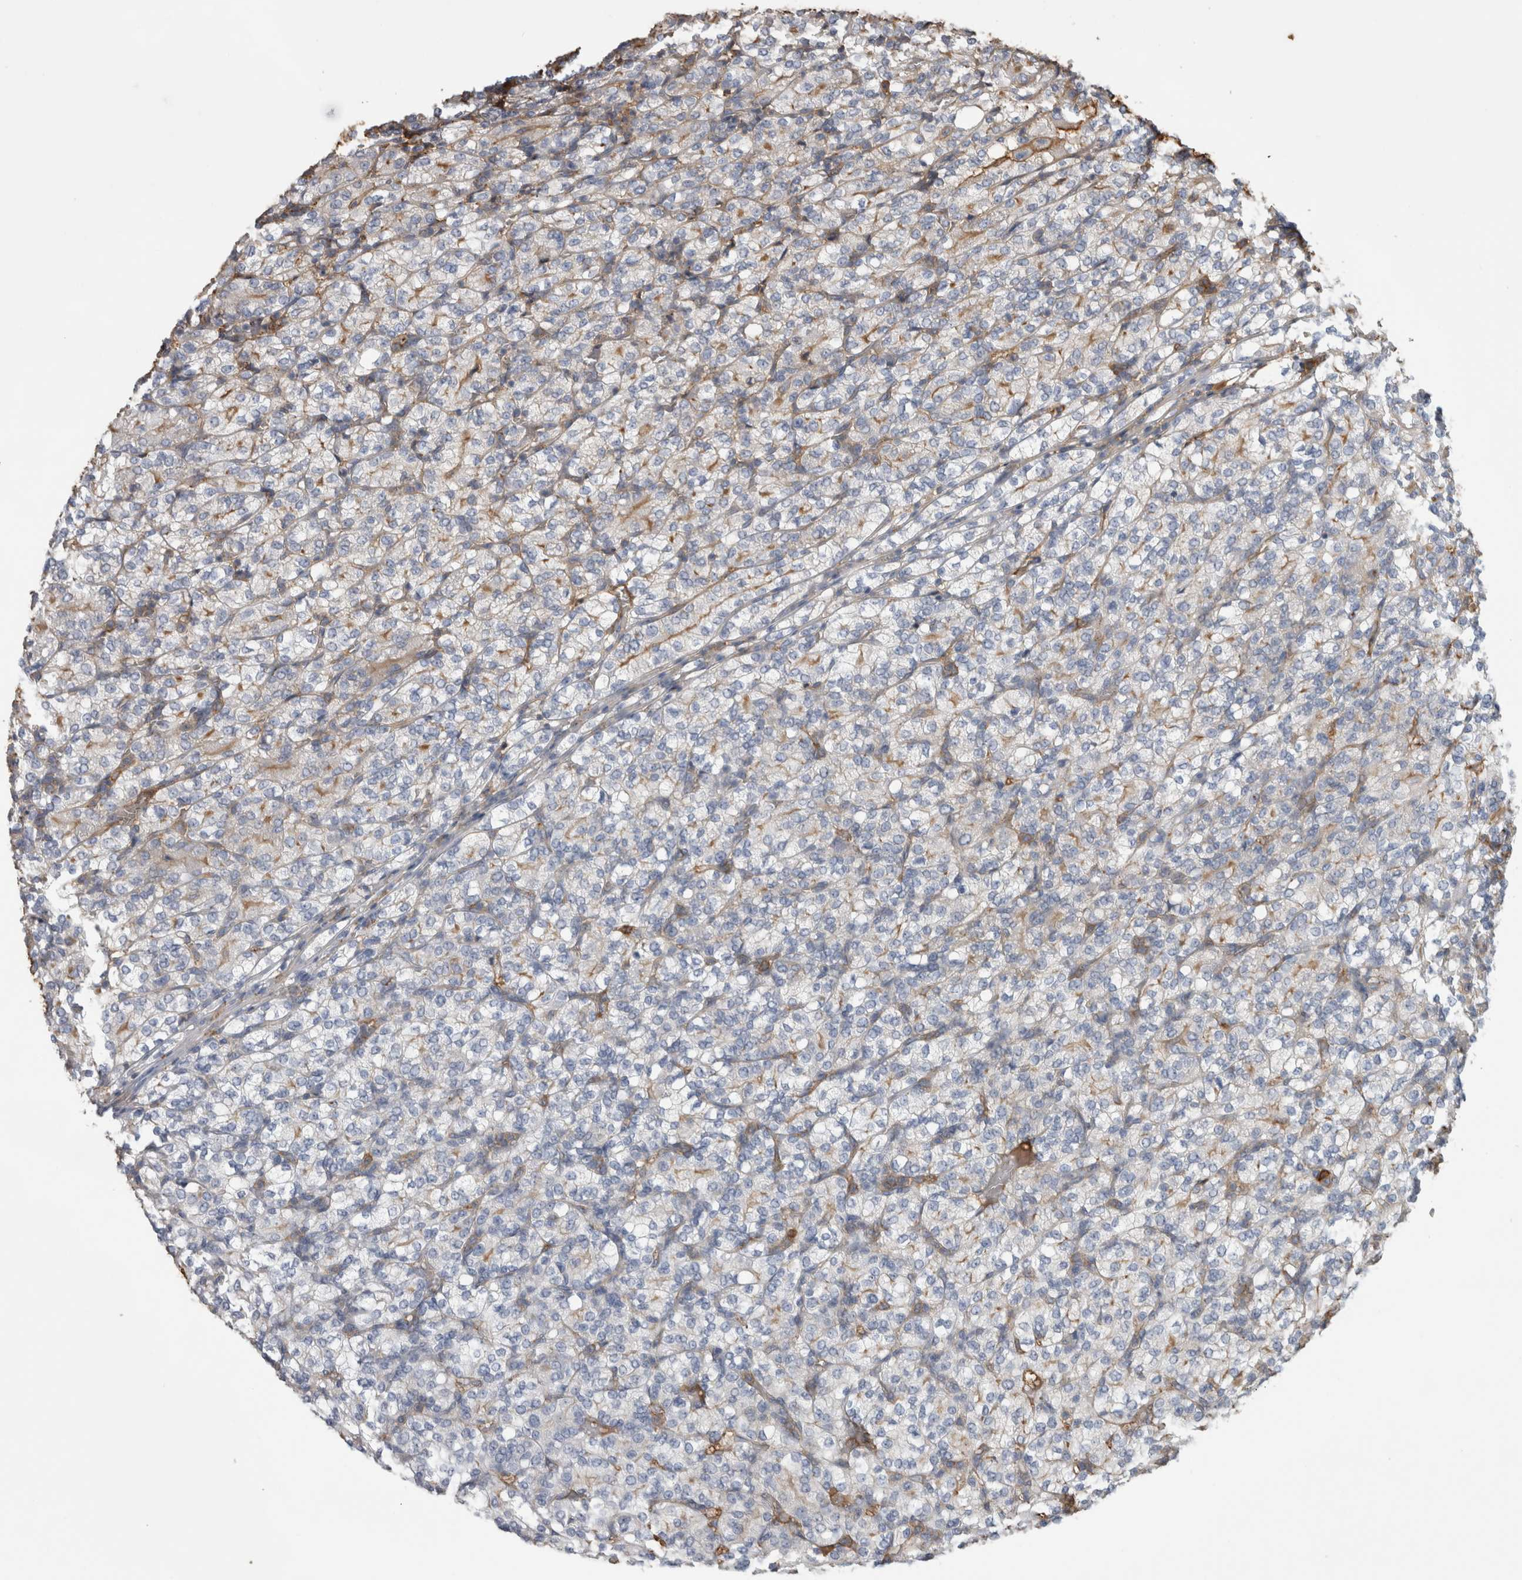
{"staining": {"intensity": "negative", "quantity": "none", "location": "none"}, "tissue": "renal cancer", "cell_type": "Tumor cells", "image_type": "cancer", "snomed": [{"axis": "morphology", "description": "Adenocarcinoma, NOS"}, {"axis": "topography", "description": "Kidney"}], "caption": "Micrograph shows no protein positivity in tumor cells of renal cancer tissue.", "gene": "TBCE", "patient": {"sex": "male", "age": 77}}